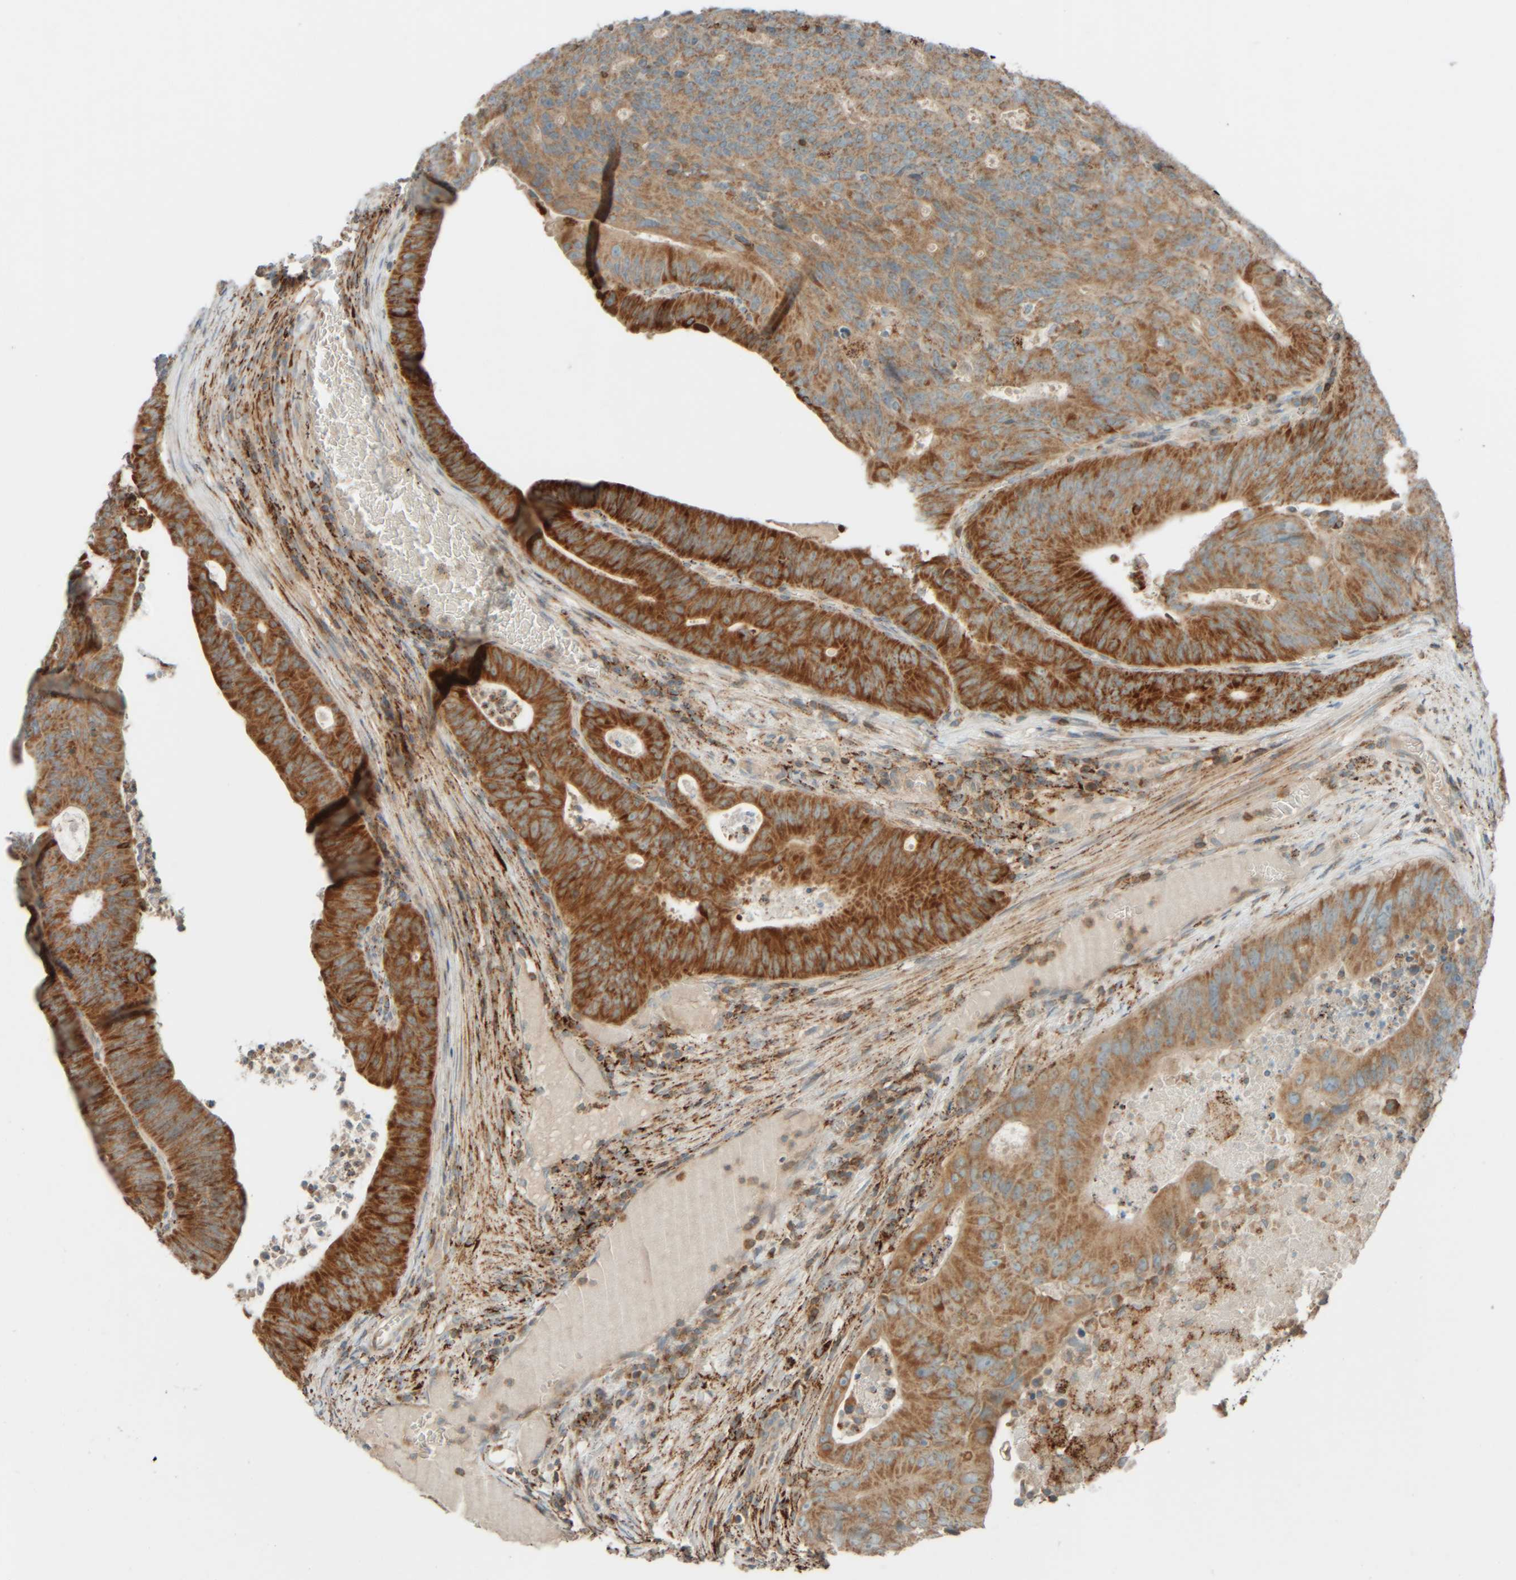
{"staining": {"intensity": "moderate", "quantity": ">75%", "location": "cytoplasmic/membranous"}, "tissue": "colorectal cancer", "cell_type": "Tumor cells", "image_type": "cancer", "snomed": [{"axis": "morphology", "description": "Adenocarcinoma, NOS"}, {"axis": "topography", "description": "Colon"}], "caption": "Immunohistochemical staining of colorectal cancer (adenocarcinoma) reveals medium levels of moderate cytoplasmic/membranous positivity in about >75% of tumor cells.", "gene": "SPAG5", "patient": {"sex": "male", "age": 87}}